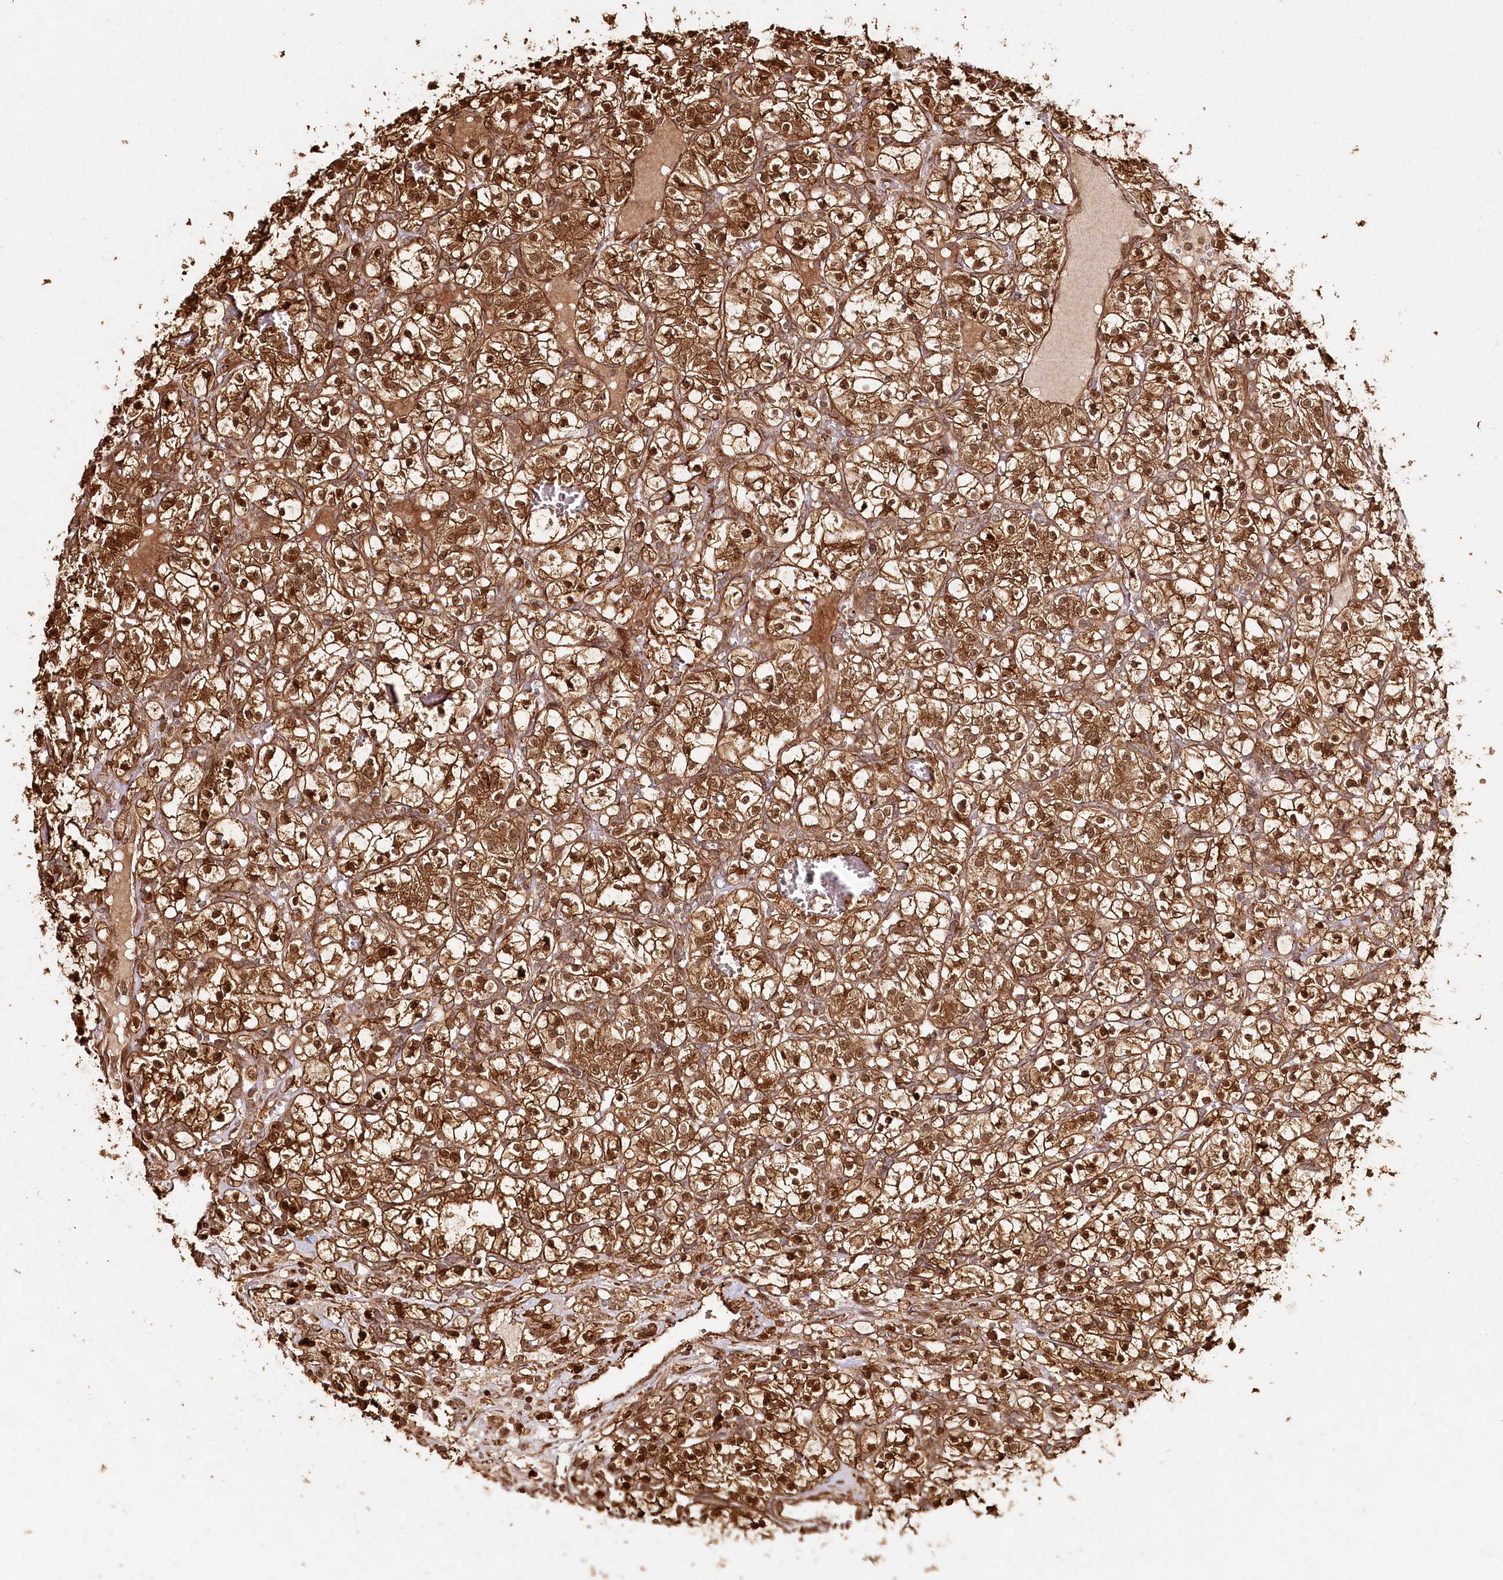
{"staining": {"intensity": "strong", "quantity": ">75%", "location": "cytoplasmic/membranous,nuclear"}, "tissue": "renal cancer", "cell_type": "Tumor cells", "image_type": "cancer", "snomed": [{"axis": "morphology", "description": "Adenocarcinoma, NOS"}, {"axis": "topography", "description": "Kidney"}], "caption": "Immunohistochemical staining of human renal adenocarcinoma shows high levels of strong cytoplasmic/membranous and nuclear positivity in about >75% of tumor cells.", "gene": "ULK2", "patient": {"sex": "female", "age": 57}}